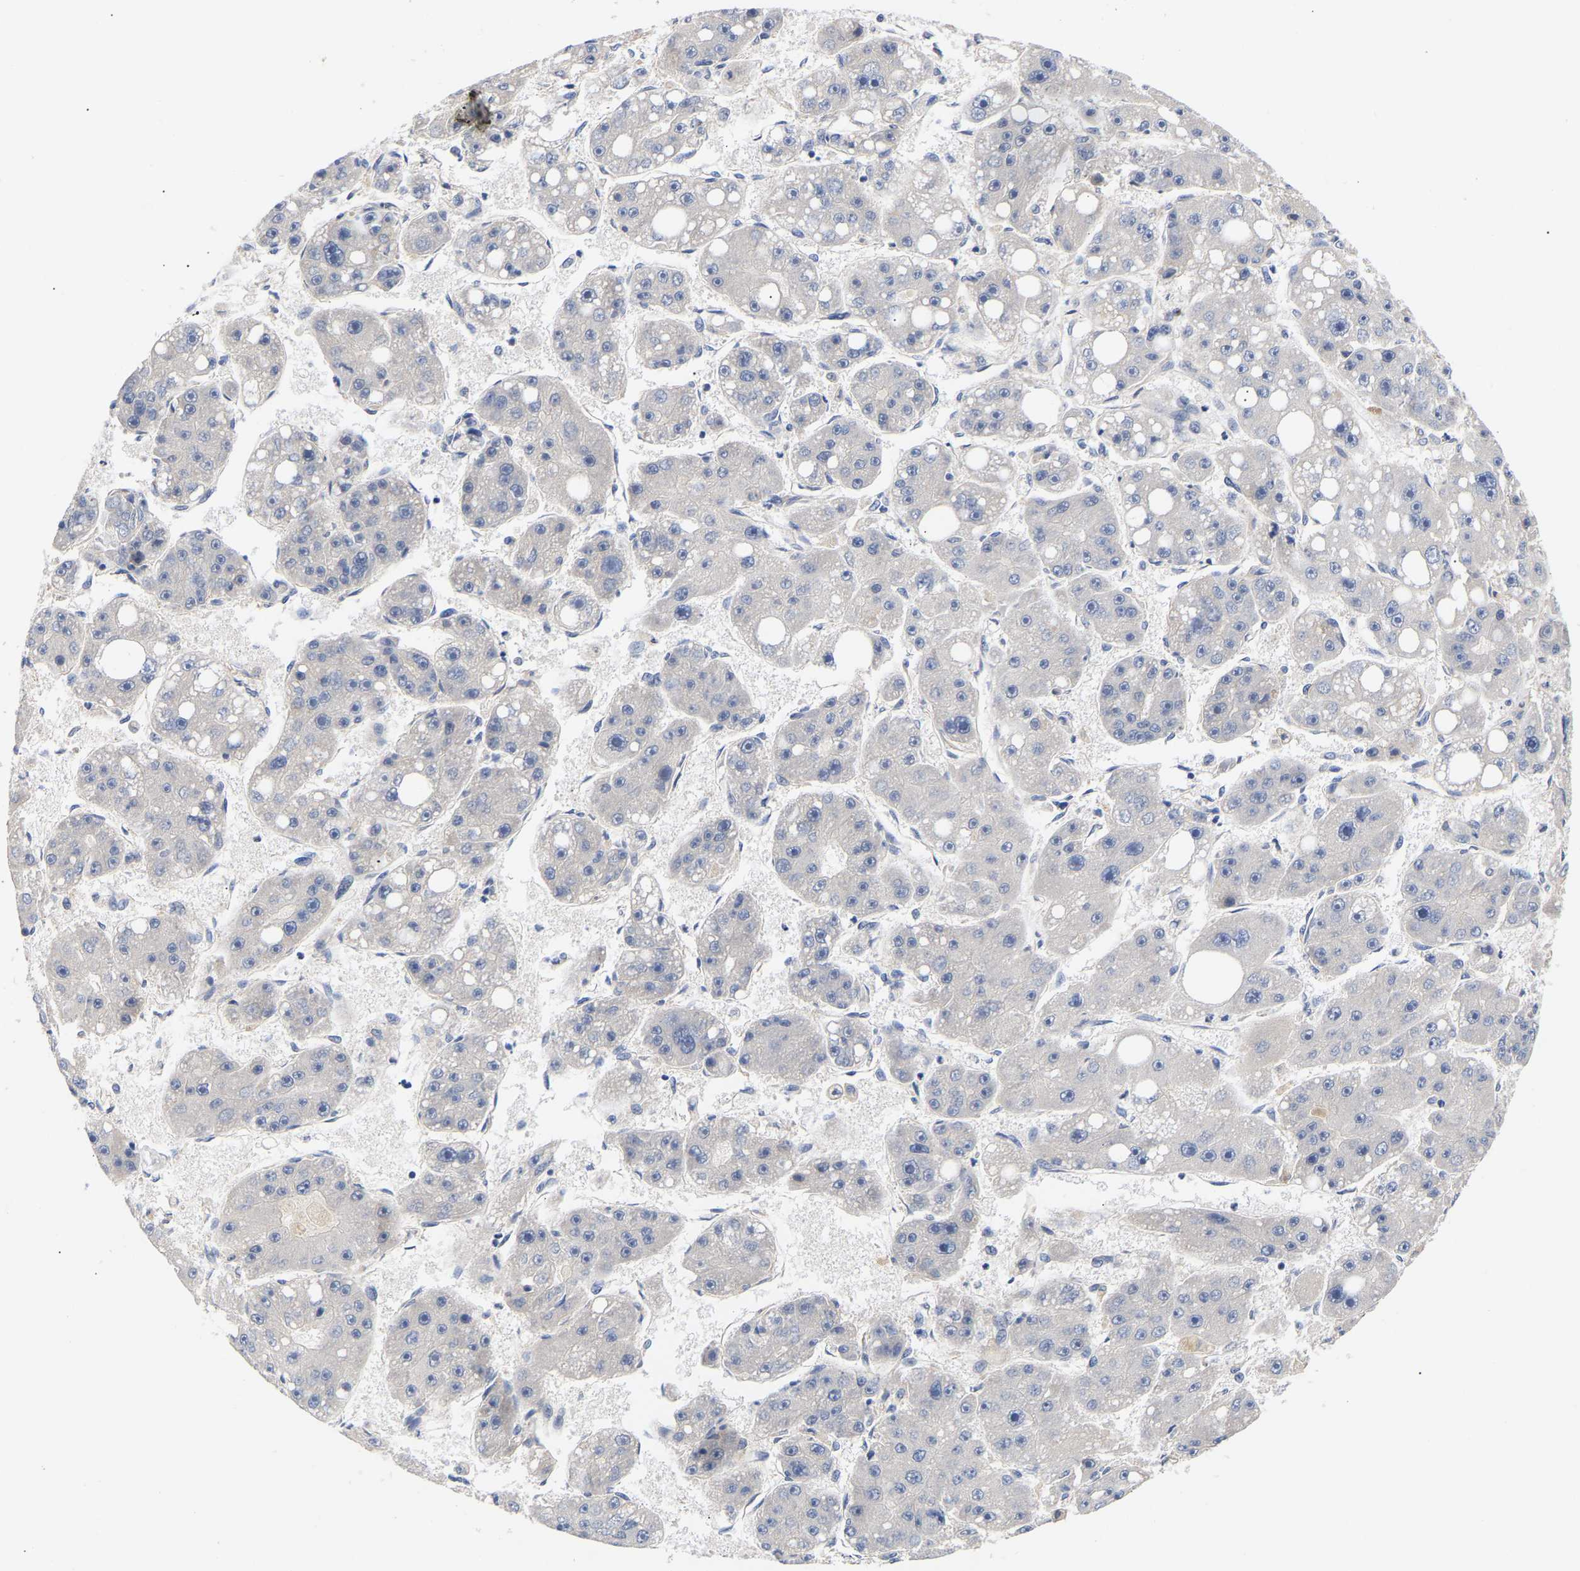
{"staining": {"intensity": "negative", "quantity": "none", "location": "none"}, "tissue": "liver cancer", "cell_type": "Tumor cells", "image_type": "cancer", "snomed": [{"axis": "morphology", "description": "Carcinoma, Hepatocellular, NOS"}, {"axis": "topography", "description": "Liver"}], "caption": "High magnification brightfield microscopy of liver cancer stained with DAB (3,3'-diaminobenzidine) (brown) and counterstained with hematoxylin (blue): tumor cells show no significant staining.", "gene": "KASH5", "patient": {"sex": "female", "age": 61}}